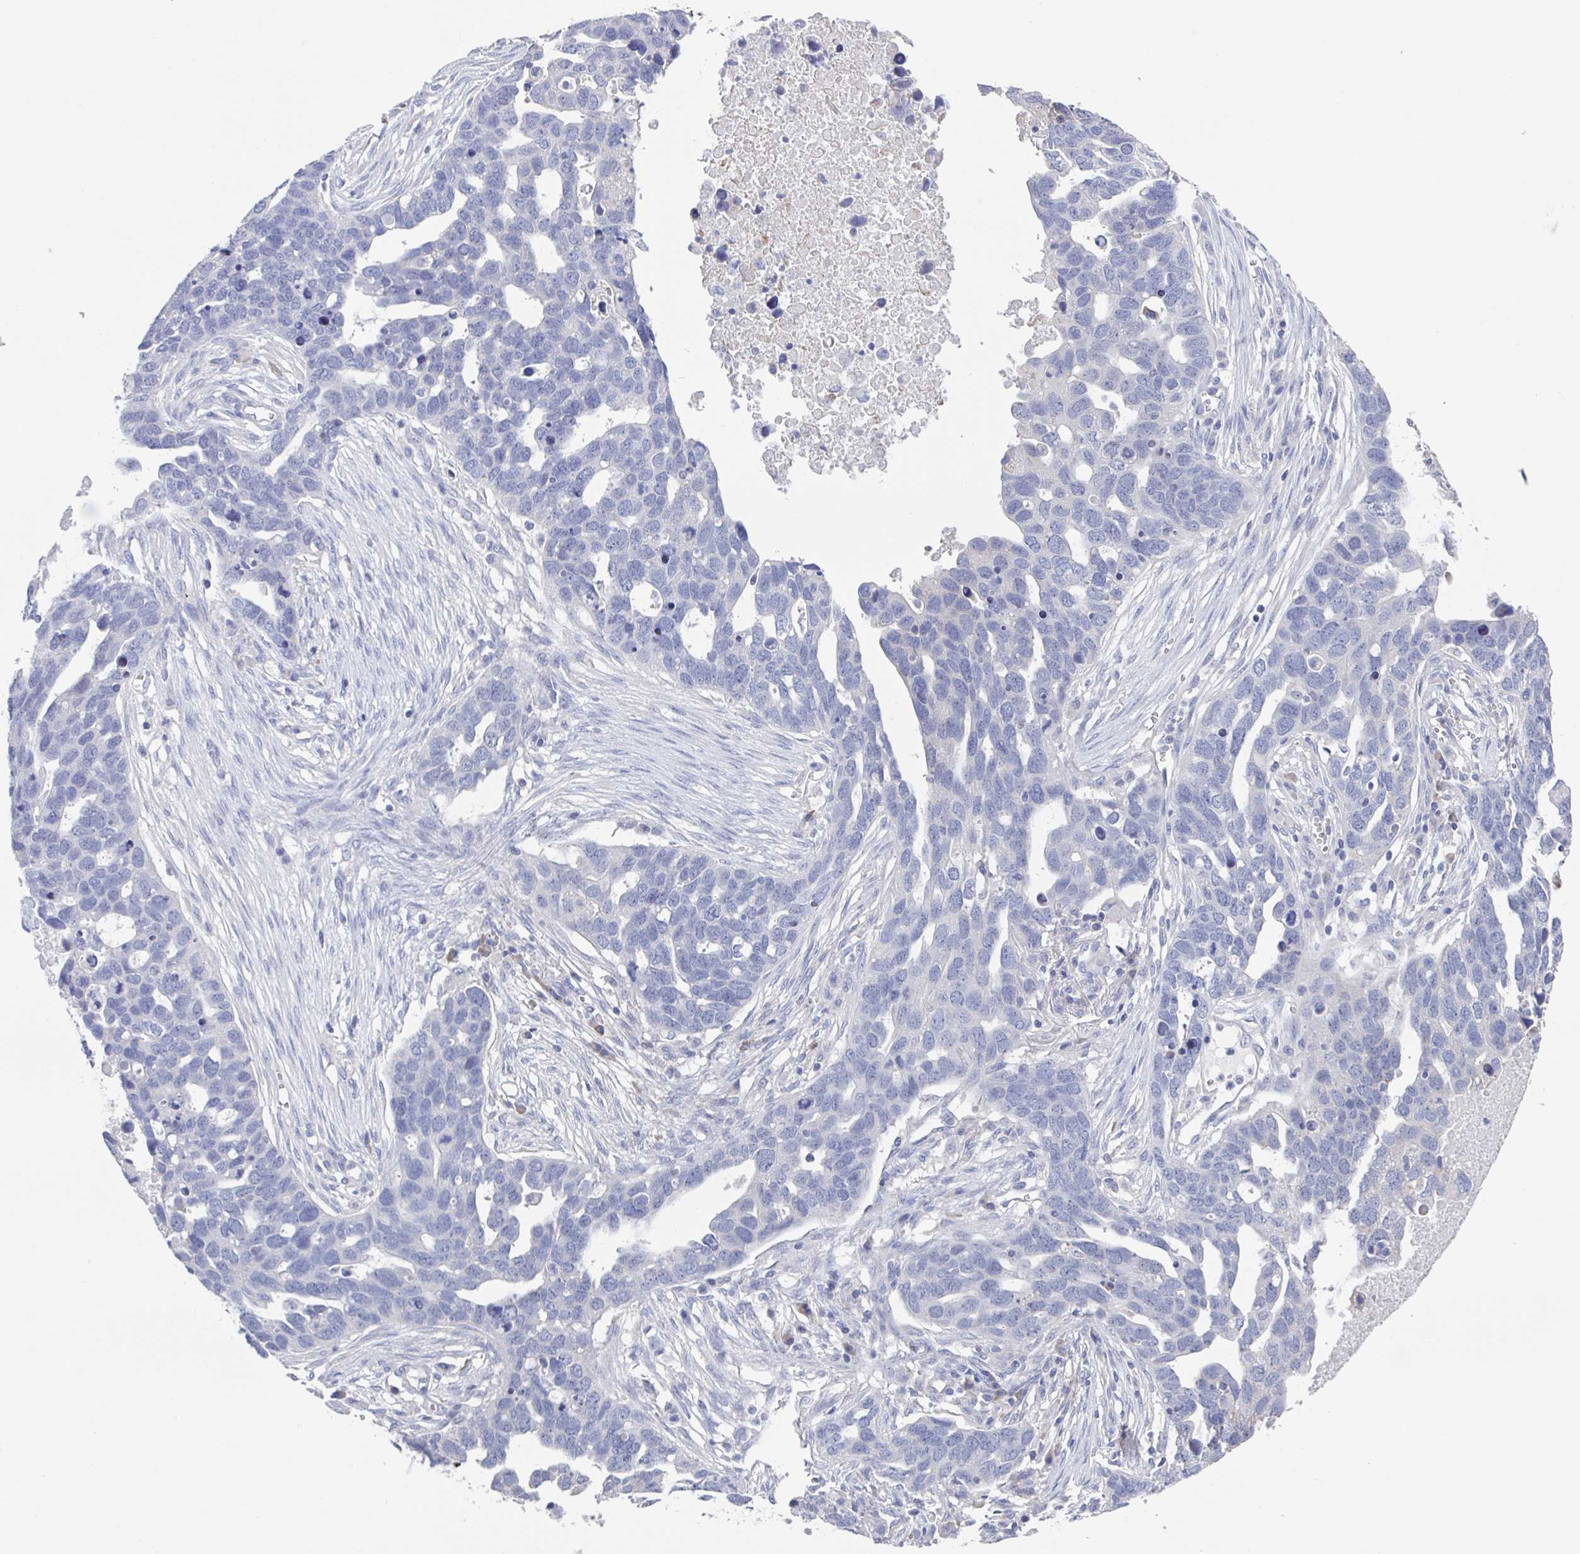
{"staining": {"intensity": "negative", "quantity": "none", "location": "none"}, "tissue": "ovarian cancer", "cell_type": "Tumor cells", "image_type": "cancer", "snomed": [{"axis": "morphology", "description": "Cystadenocarcinoma, serous, NOS"}, {"axis": "topography", "description": "Ovary"}], "caption": "Tumor cells are negative for brown protein staining in ovarian cancer.", "gene": "NOXRED1", "patient": {"sex": "female", "age": 54}}